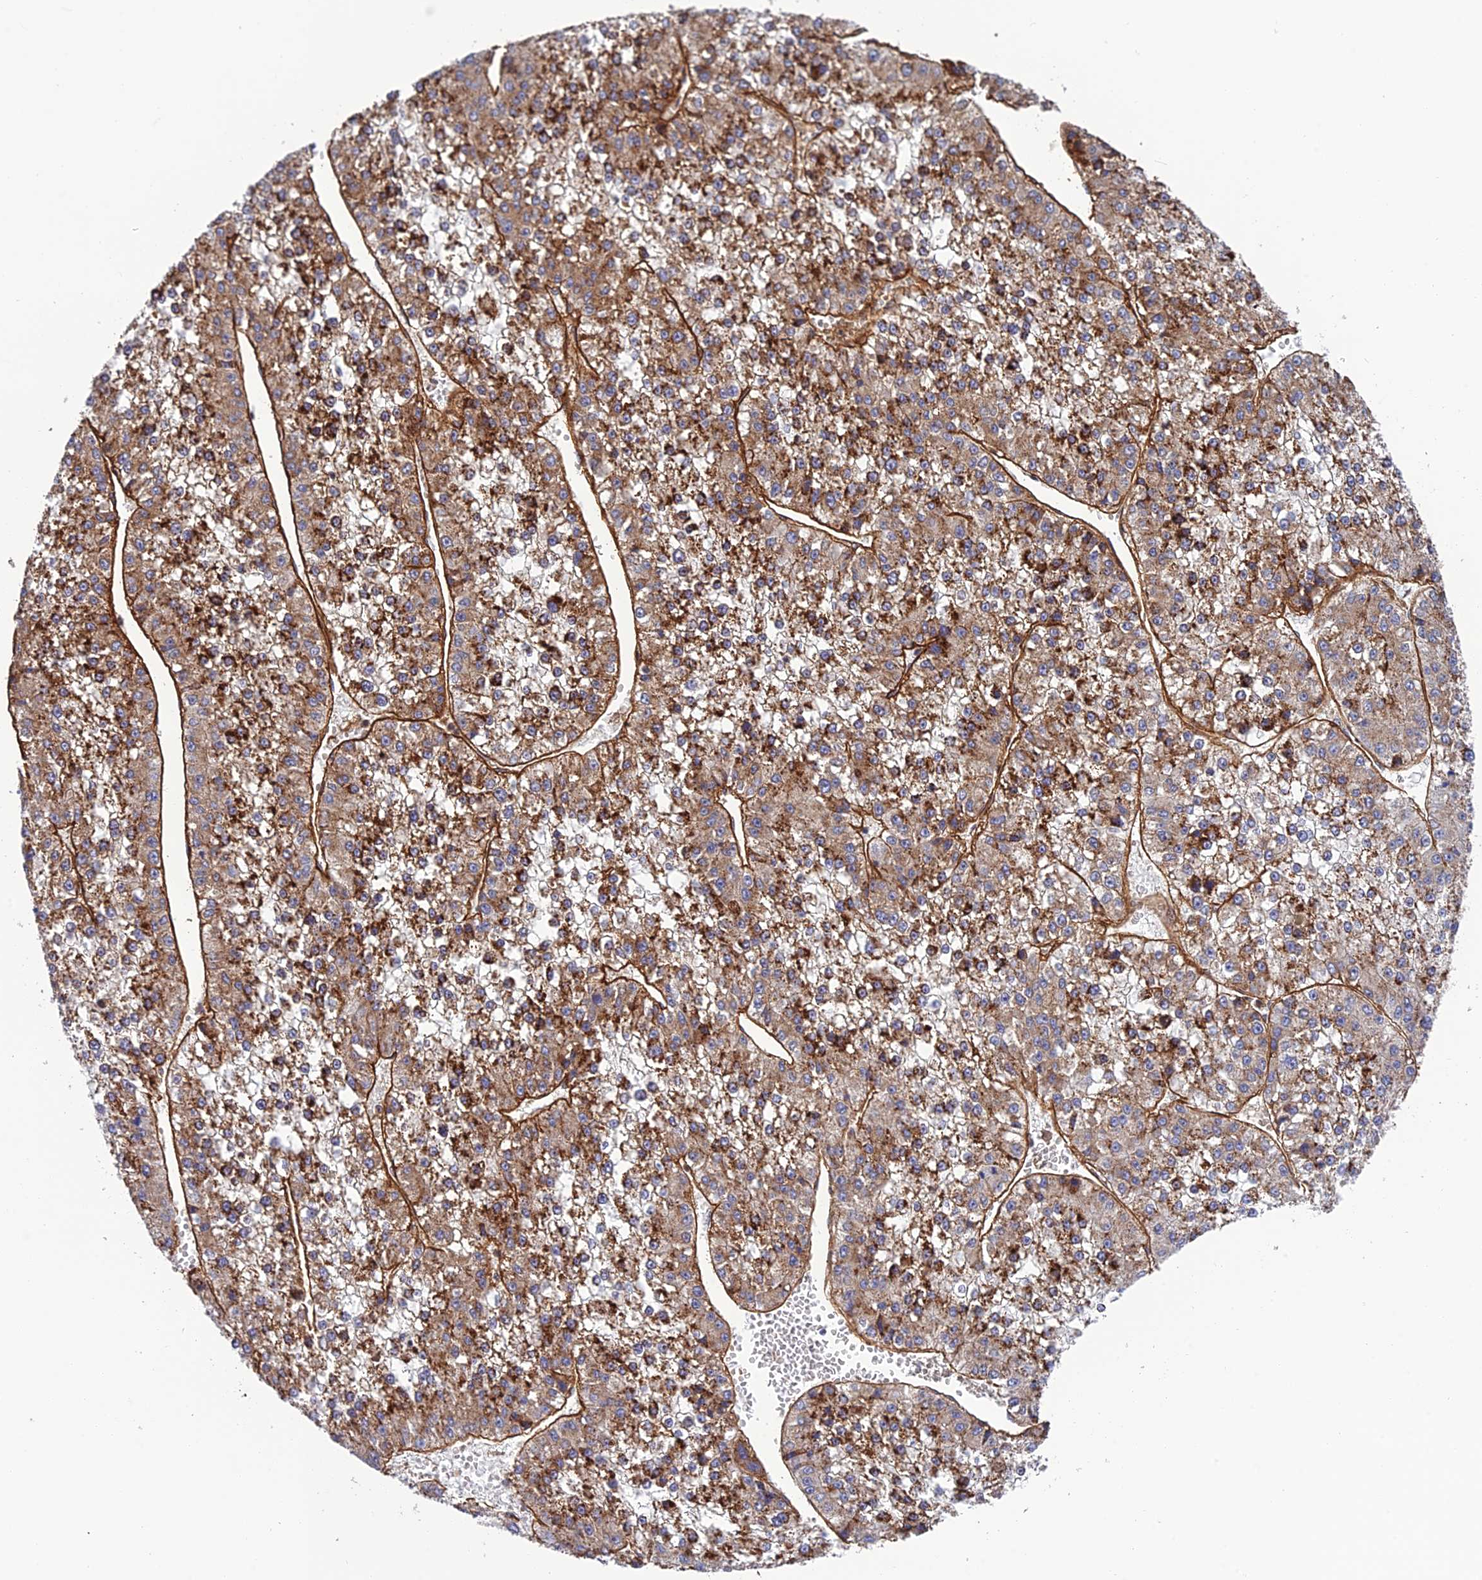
{"staining": {"intensity": "strong", "quantity": ">75%", "location": "cytoplasmic/membranous"}, "tissue": "liver cancer", "cell_type": "Tumor cells", "image_type": "cancer", "snomed": [{"axis": "morphology", "description": "Carcinoma, Hepatocellular, NOS"}, {"axis": "topography", "description": "Liver"}], "caption": "Strong cytoplasmic/membranous positivity is seen in approximately >75% of tumor cells in hepatocellular carcinoma (liver). The staining was performed using DAB, with brown indicating positive protein expression. Nuclei are stained blue with hematoxylin.", "gene": "REXO1", "patient": {"sex": "female", "age": 73}}